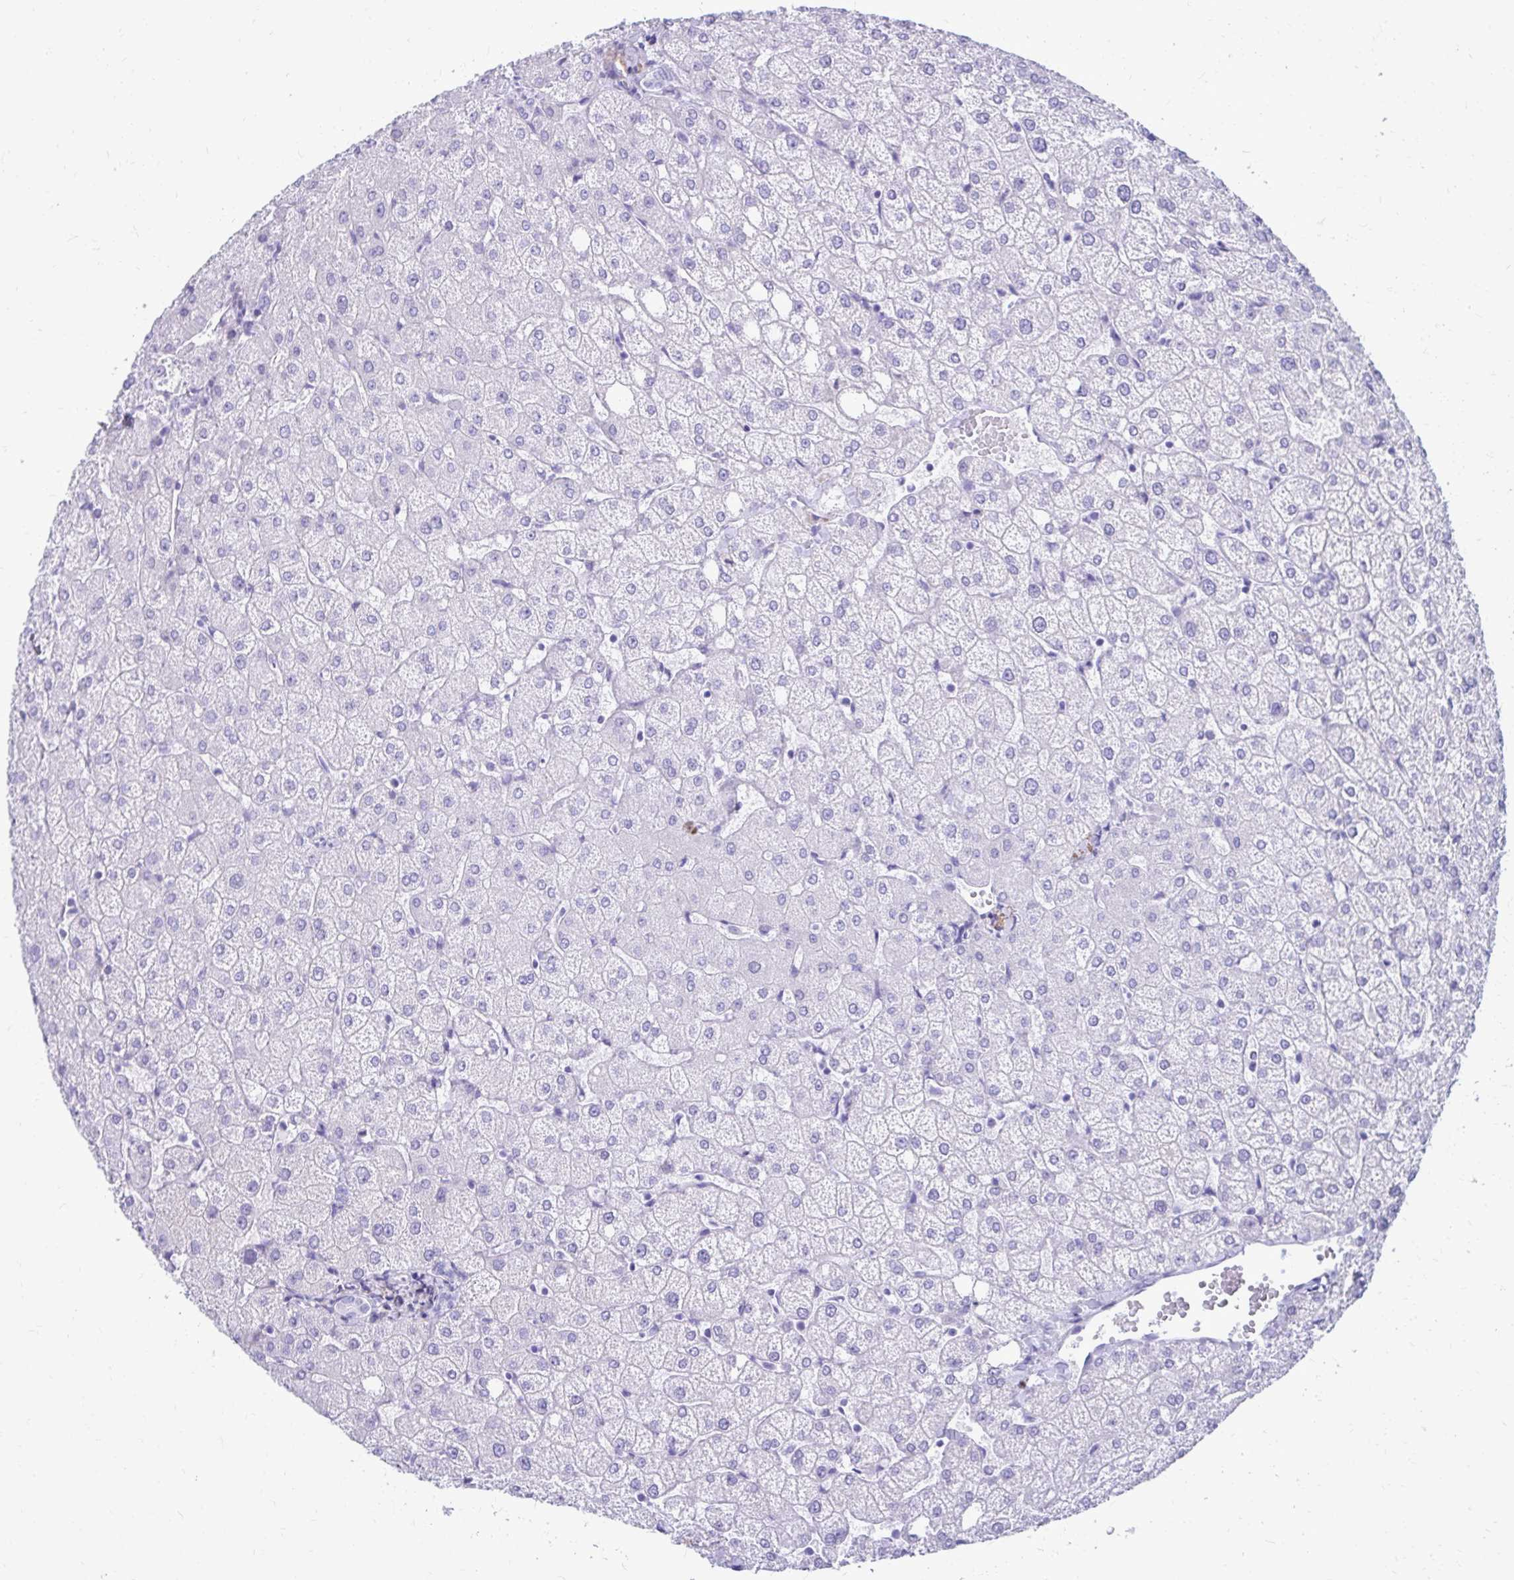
{"staining": {"intensity": "negative", "quantity": "none", "location": "none"}, "tissue": "liver", "cell_type": "Cholangiocytes", "image_type": "normal", "snomed": [{"axis": "morphology", "description": "Normal tissue, NOS"}, {"axis": "topography", "description": "Liver"}], "caption": "Benign liver was stained to show a protein in brown. There is no significant staining in cholangiocytes. (Brightfield microscopy of DAB immunohistochemistry at high magnification).", "gene": "SATL1", "patient": {"sex": "female", "age": 54}}